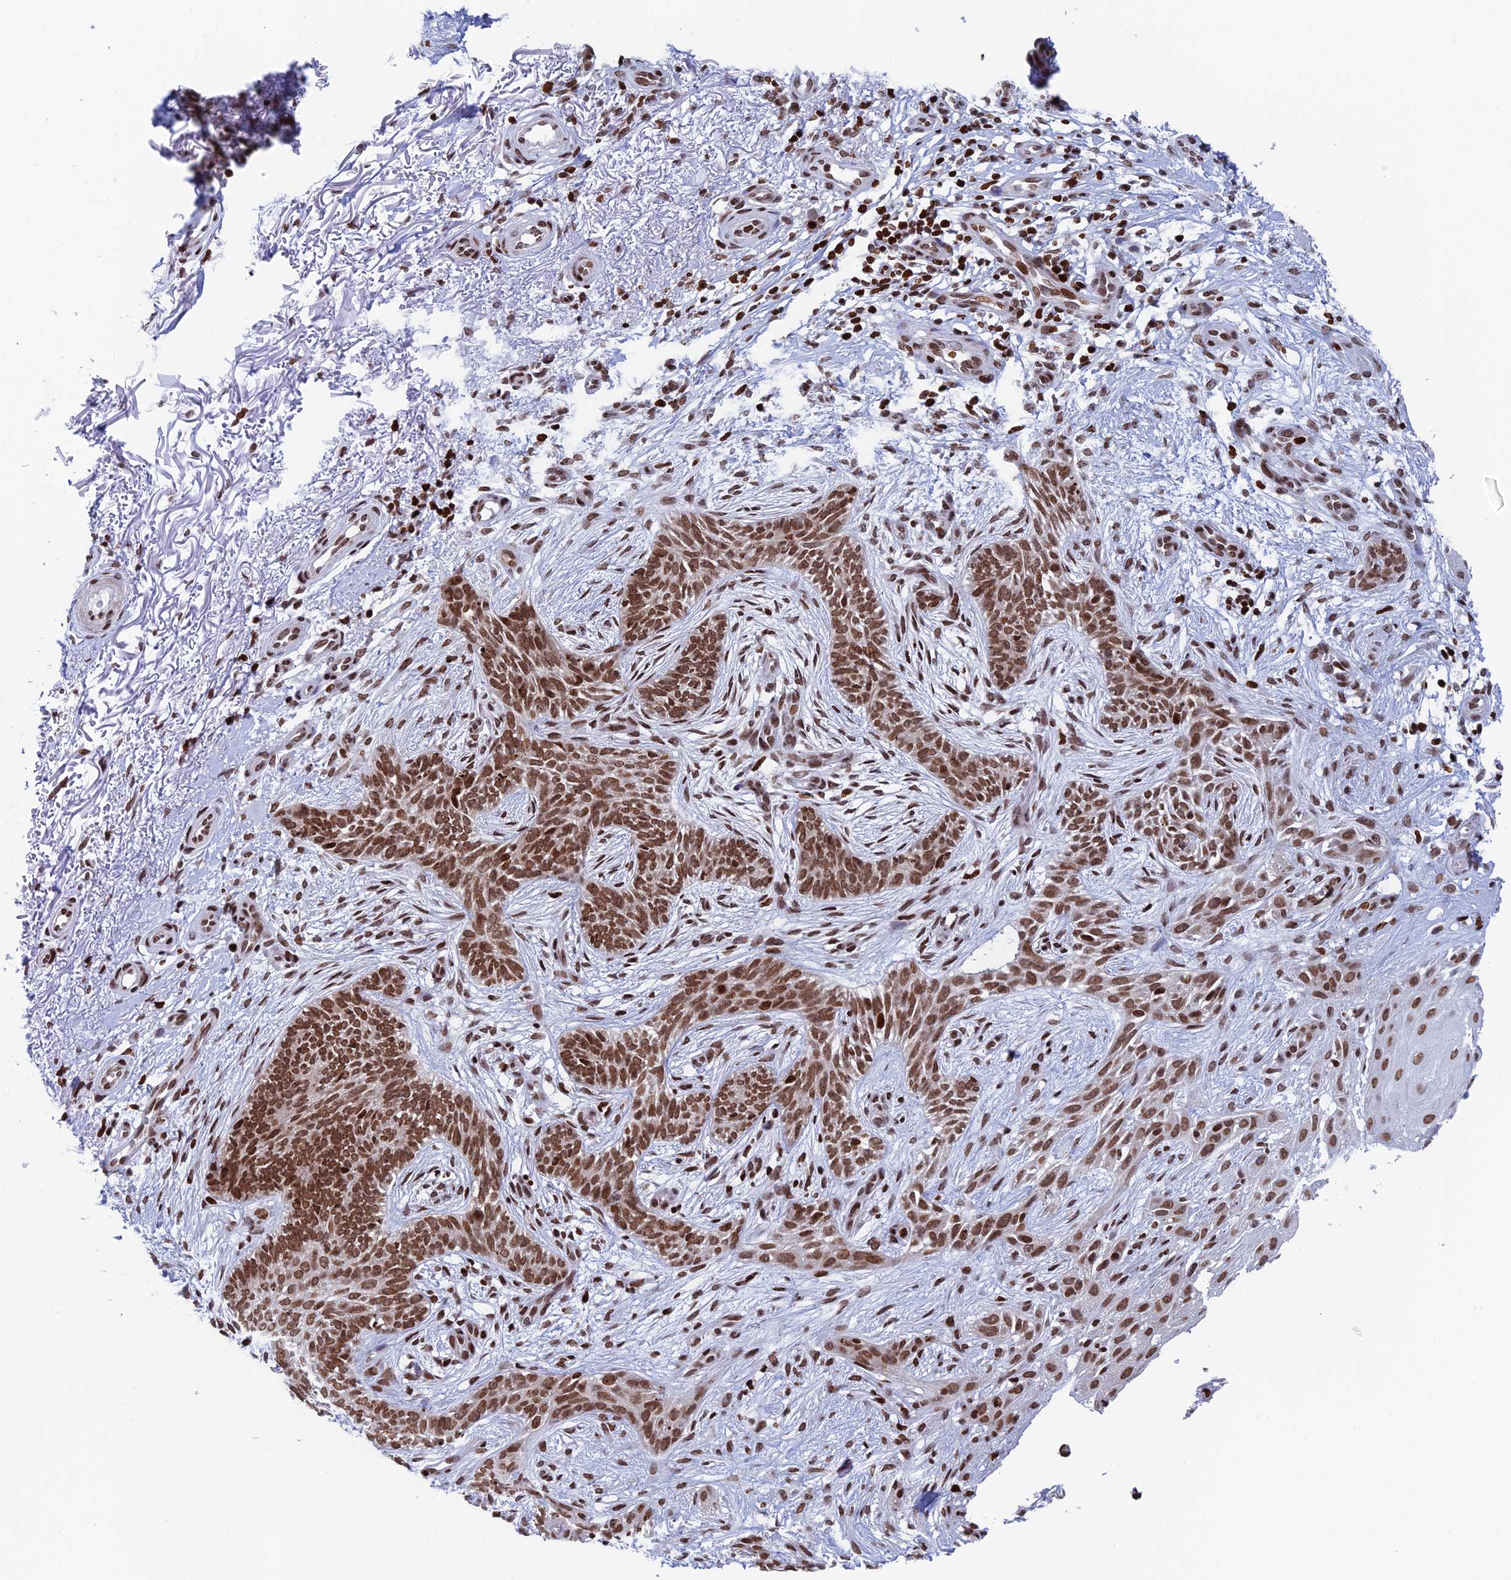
{"staining": {"intensity": "moderate", "quantity": ">75%", "location": "nuclear"}, "tissue": "skin cancer", "cell_type": "Tumor cells", "image_type": "cancer", "snomed": [{"axis": "morphology", "description": "Basal cell carcinoma"}, {"axis": "topography", "description": "Skin"}], "caption": "Moderate nuclear expression is seen in about >75% of tumor cells in basal cell carcinoma (skin).", "gene": "RPAP1", "patient": {"sex": "female", "age": 82}}